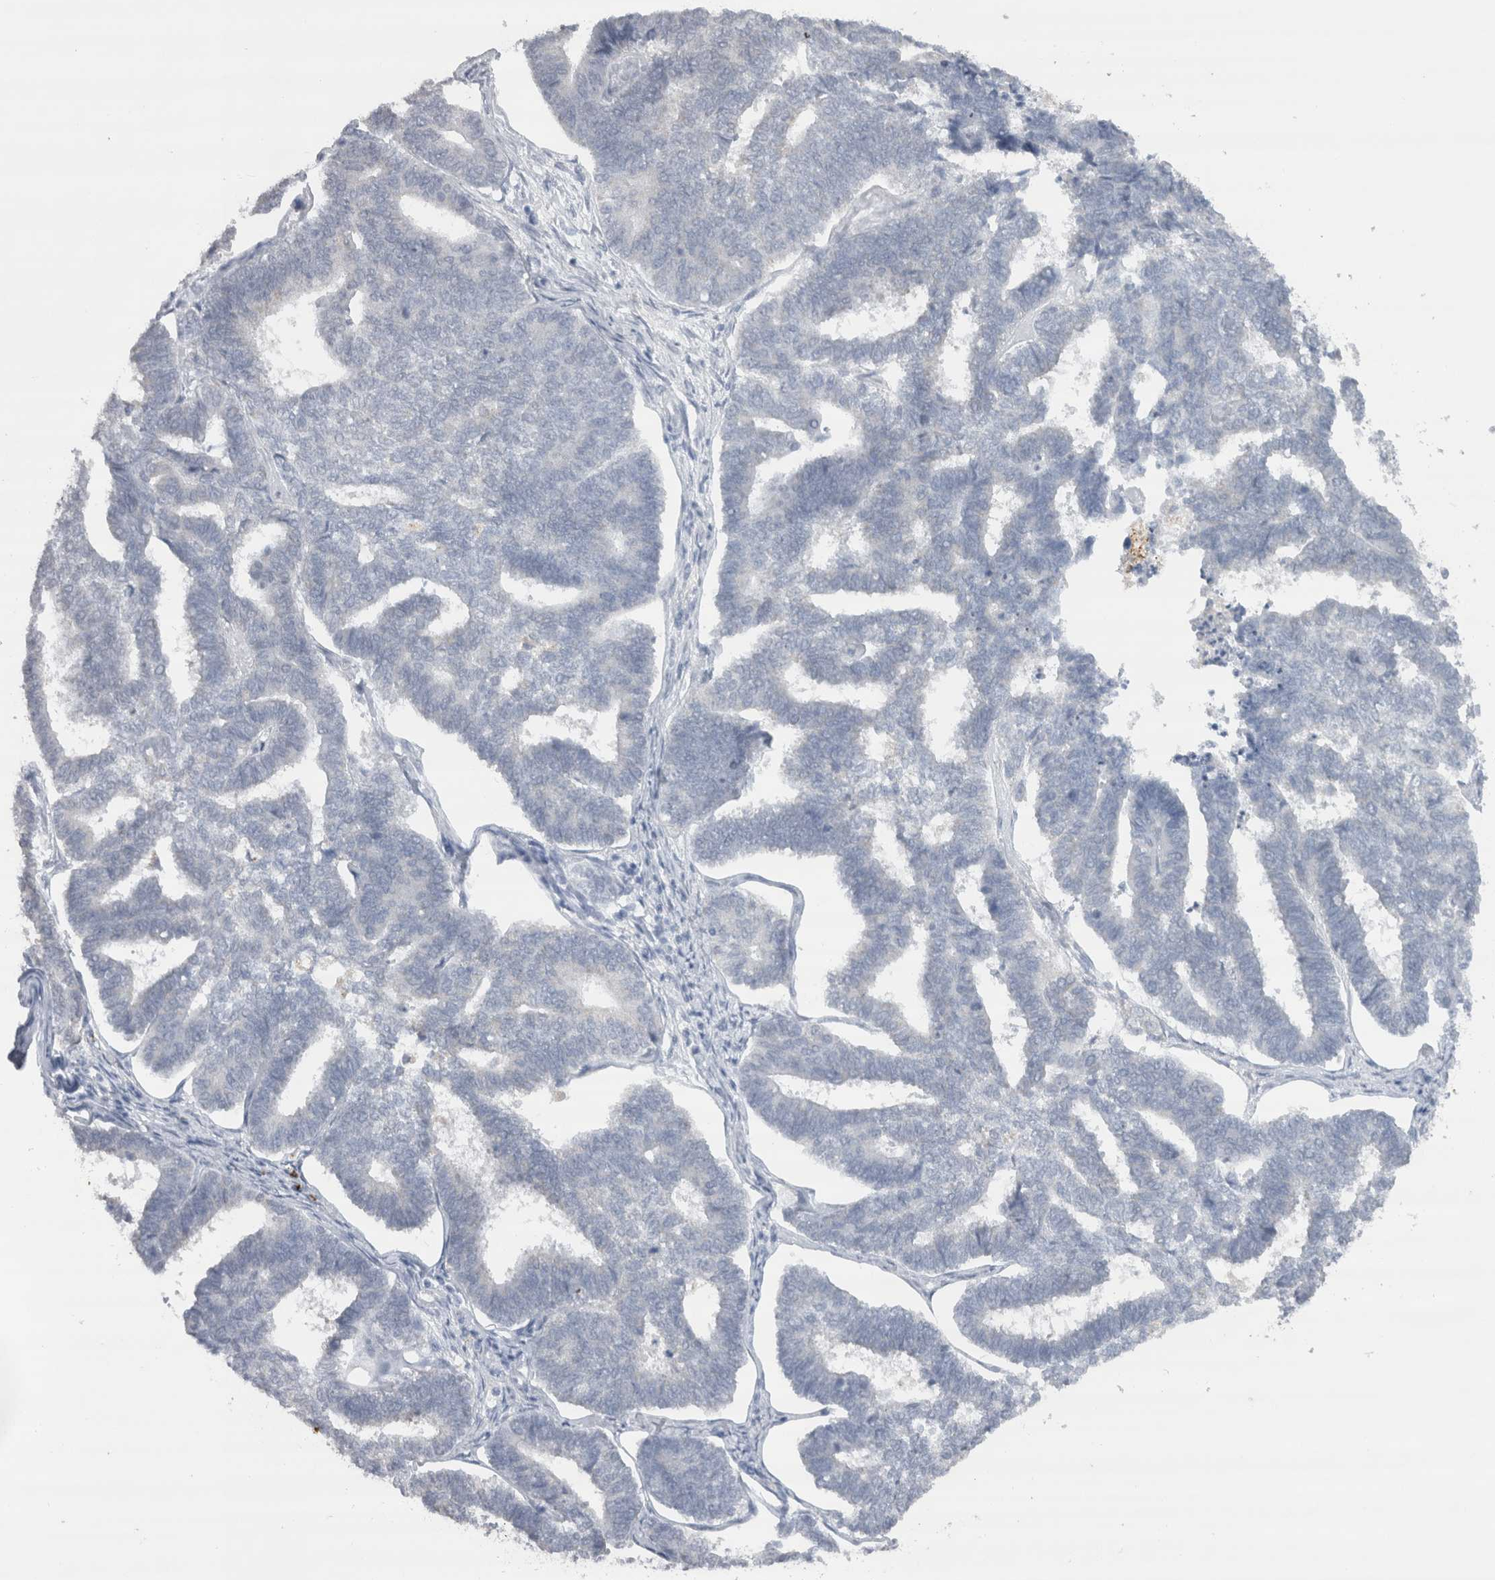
{"staining": {"intensity": "negative", "quantity": "none", "location": "none"}, "tissue": "endometrial cancer", "cell_type": "Tumor cells", "image_type": "cancer", "snomed": [{"axis": "morphology", "description": "Adenocarcinoma, NOS"}, {"axis": "topography", "description": "Endometrium"}], "caption": "Immunohistochemical staining of endometrial cancer (adenocarcinoma) shows no significant expression in tumor cells.", "gene": "CDH17", "patient": {"sex": "female", "age": 70}}